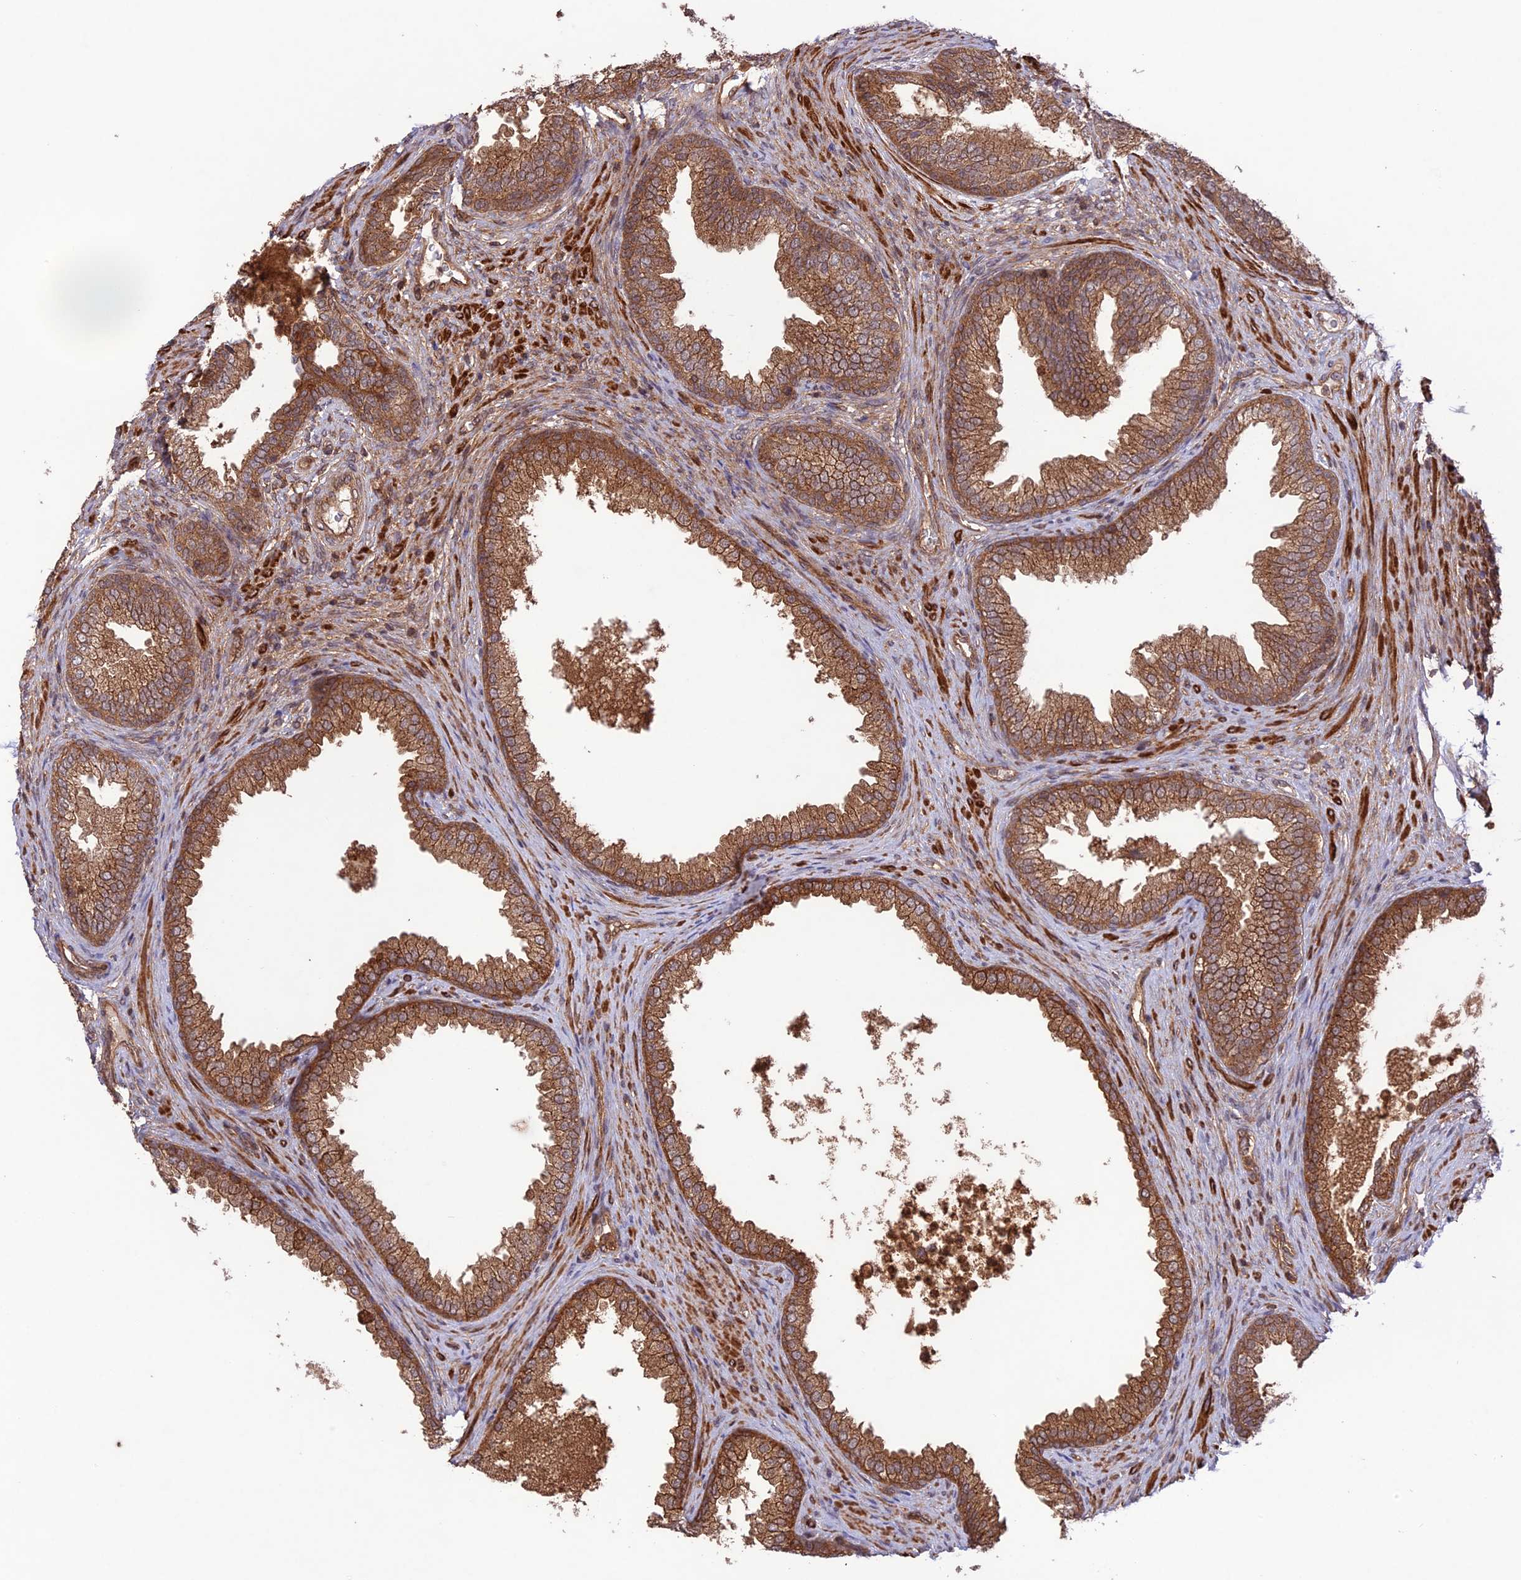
{"staining": {"intensity": "moderate", "quantity": ">75%", "location": "cytoplasmic/membranous"}, "tissue": "prostate", "cell_type": "Glandular cells", "image_type": "normal", "snomed": [{"axis": "morphology", "description": "Normal tissue, NOS"}, {"axis": "topography", "description": "Prostate"}], "caption": "Unremarkable prostate exhibits moderate cytoplasmic/membranous staining in about >75% of glandular cells, visualized by immunohistochemistry. (DAB IHC, brown staining for protein, blue staining for nuclei).", "gene": "FCHSD1", "patient": {"sex": "male", "age": 76}}